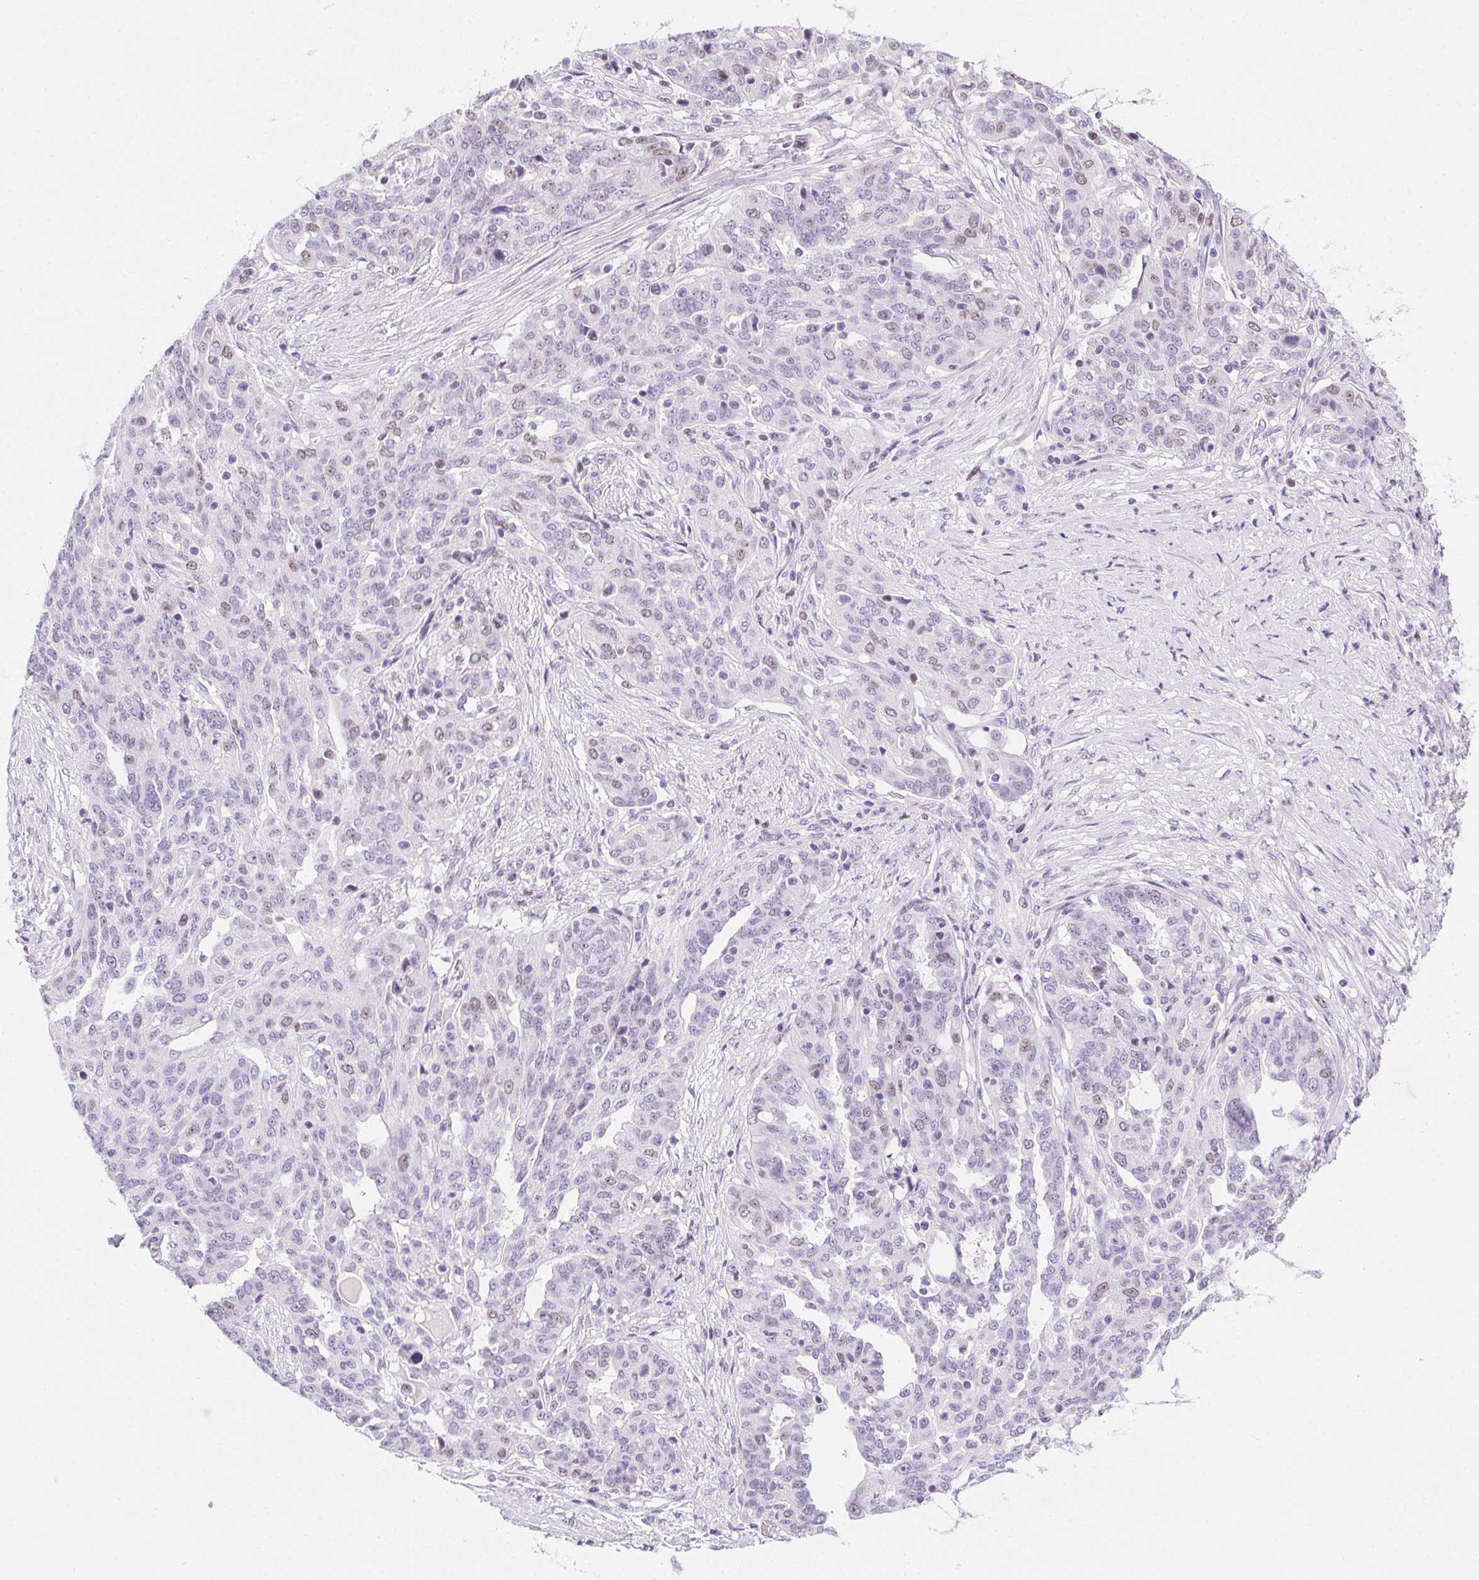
{"staining": {"intensity": "weak", "quantity": "<25%", "location": "nuclear"}, "tissue": "ovarian cancer", "cell_type": "Tumor cells", "image_type": "cancer", "snomed": [{"axis": "morphology", "description": "Cystadenocarcinoma, serous, NOS"}, {"axis": "topography", "description": "Ovary"}], "caption": "Tumor cells are negative for brown protein staining in ovarian serous cystadenocarcinoma.", "gene": "HELLS", "patient": {"sex": "female", "age": 67}}